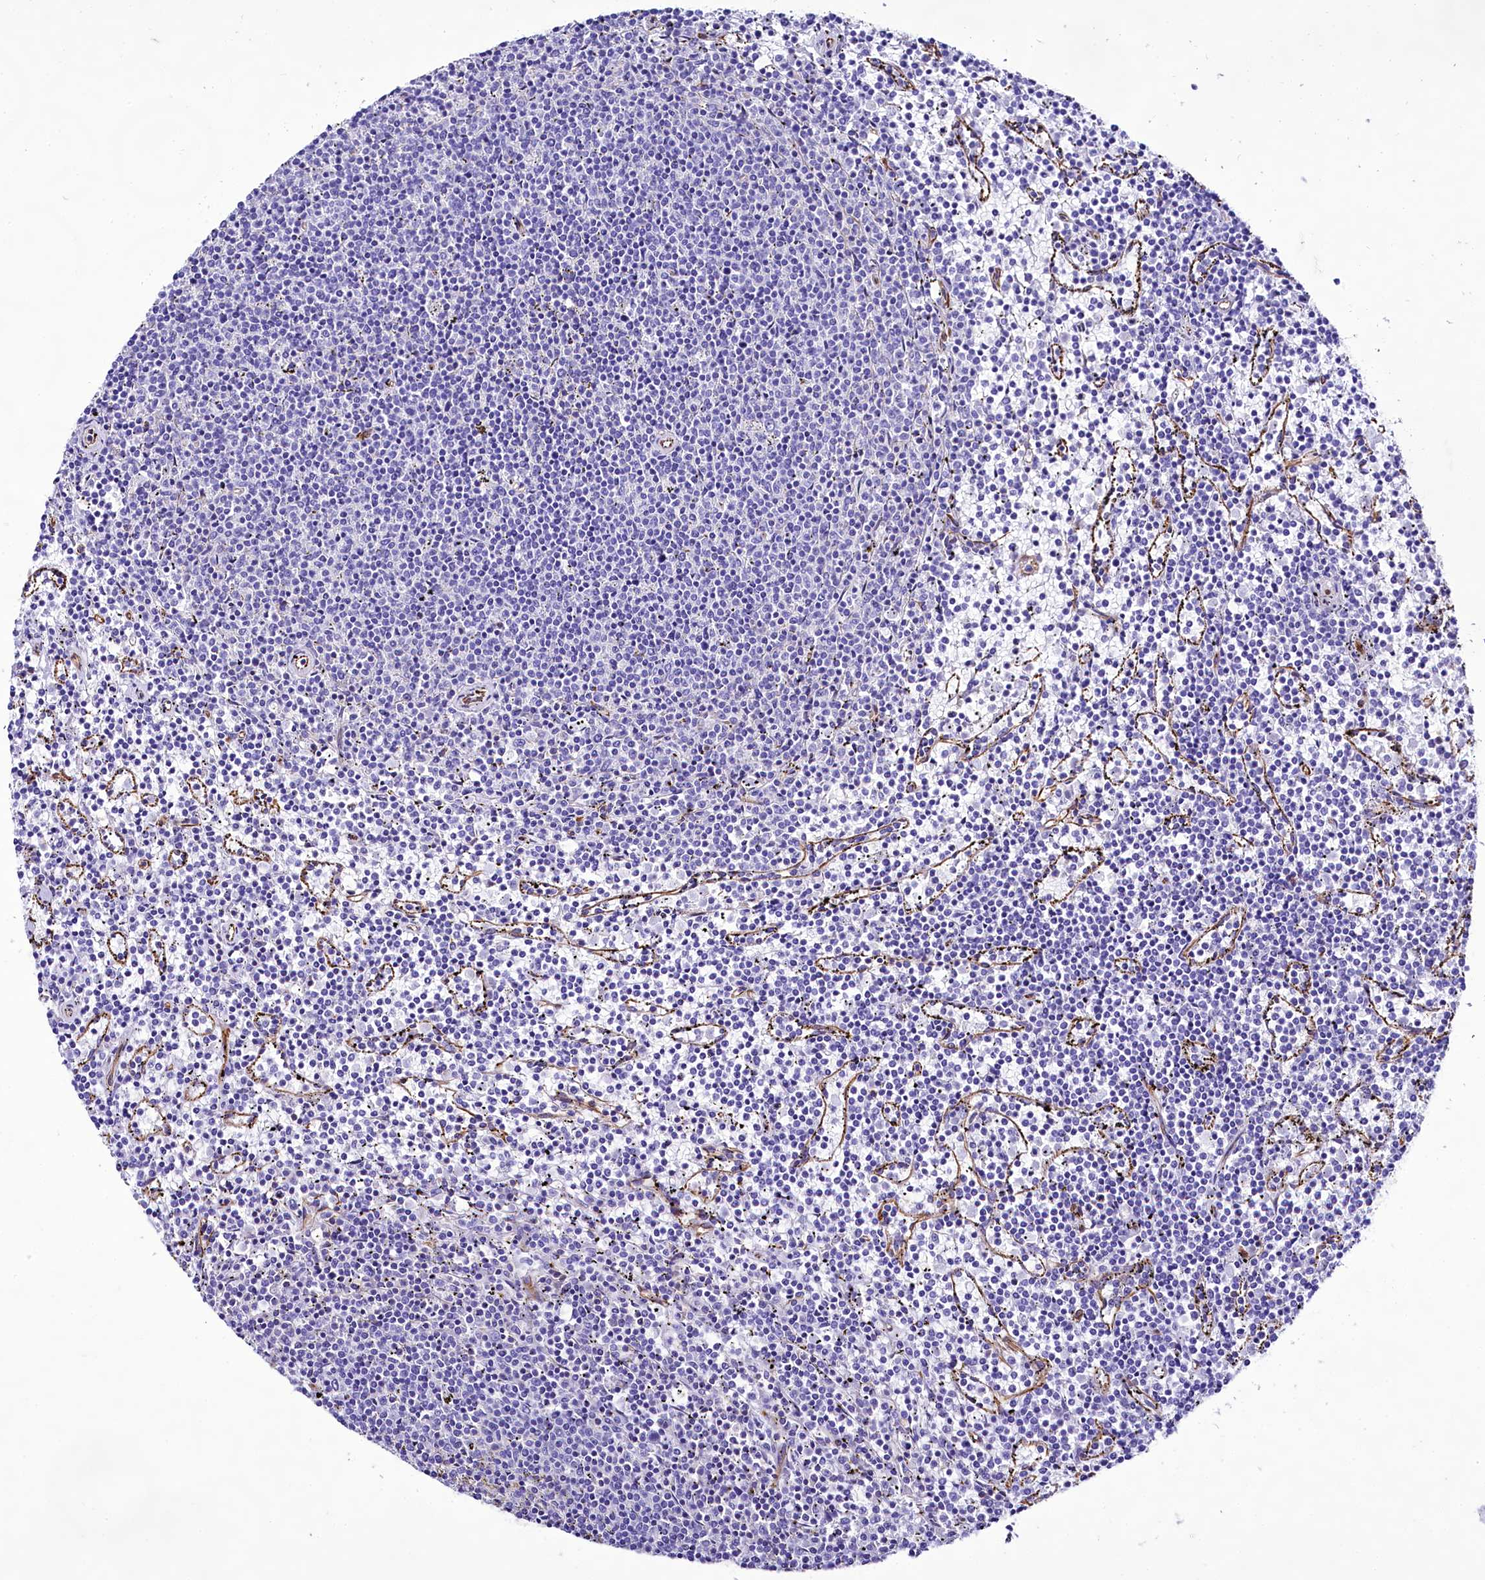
{"staining": {"intensity": "negative", "quantity": "none", "location": "none"}, "tissue": "lymphoma", "cell_type": "Tumor cells", "image_type": "cancer", "snomed": [{"axis": "morphology", "description": "Malignant lymphoma, non-Hodgkin's type, Low grade"}, {"axis": "topography", "description": "Spleen"}], "caption": "Tumor cells show no significant protein expression in lymphoma.", "gene": "CD99", "patient": {"sex": "female", "age": 50}}